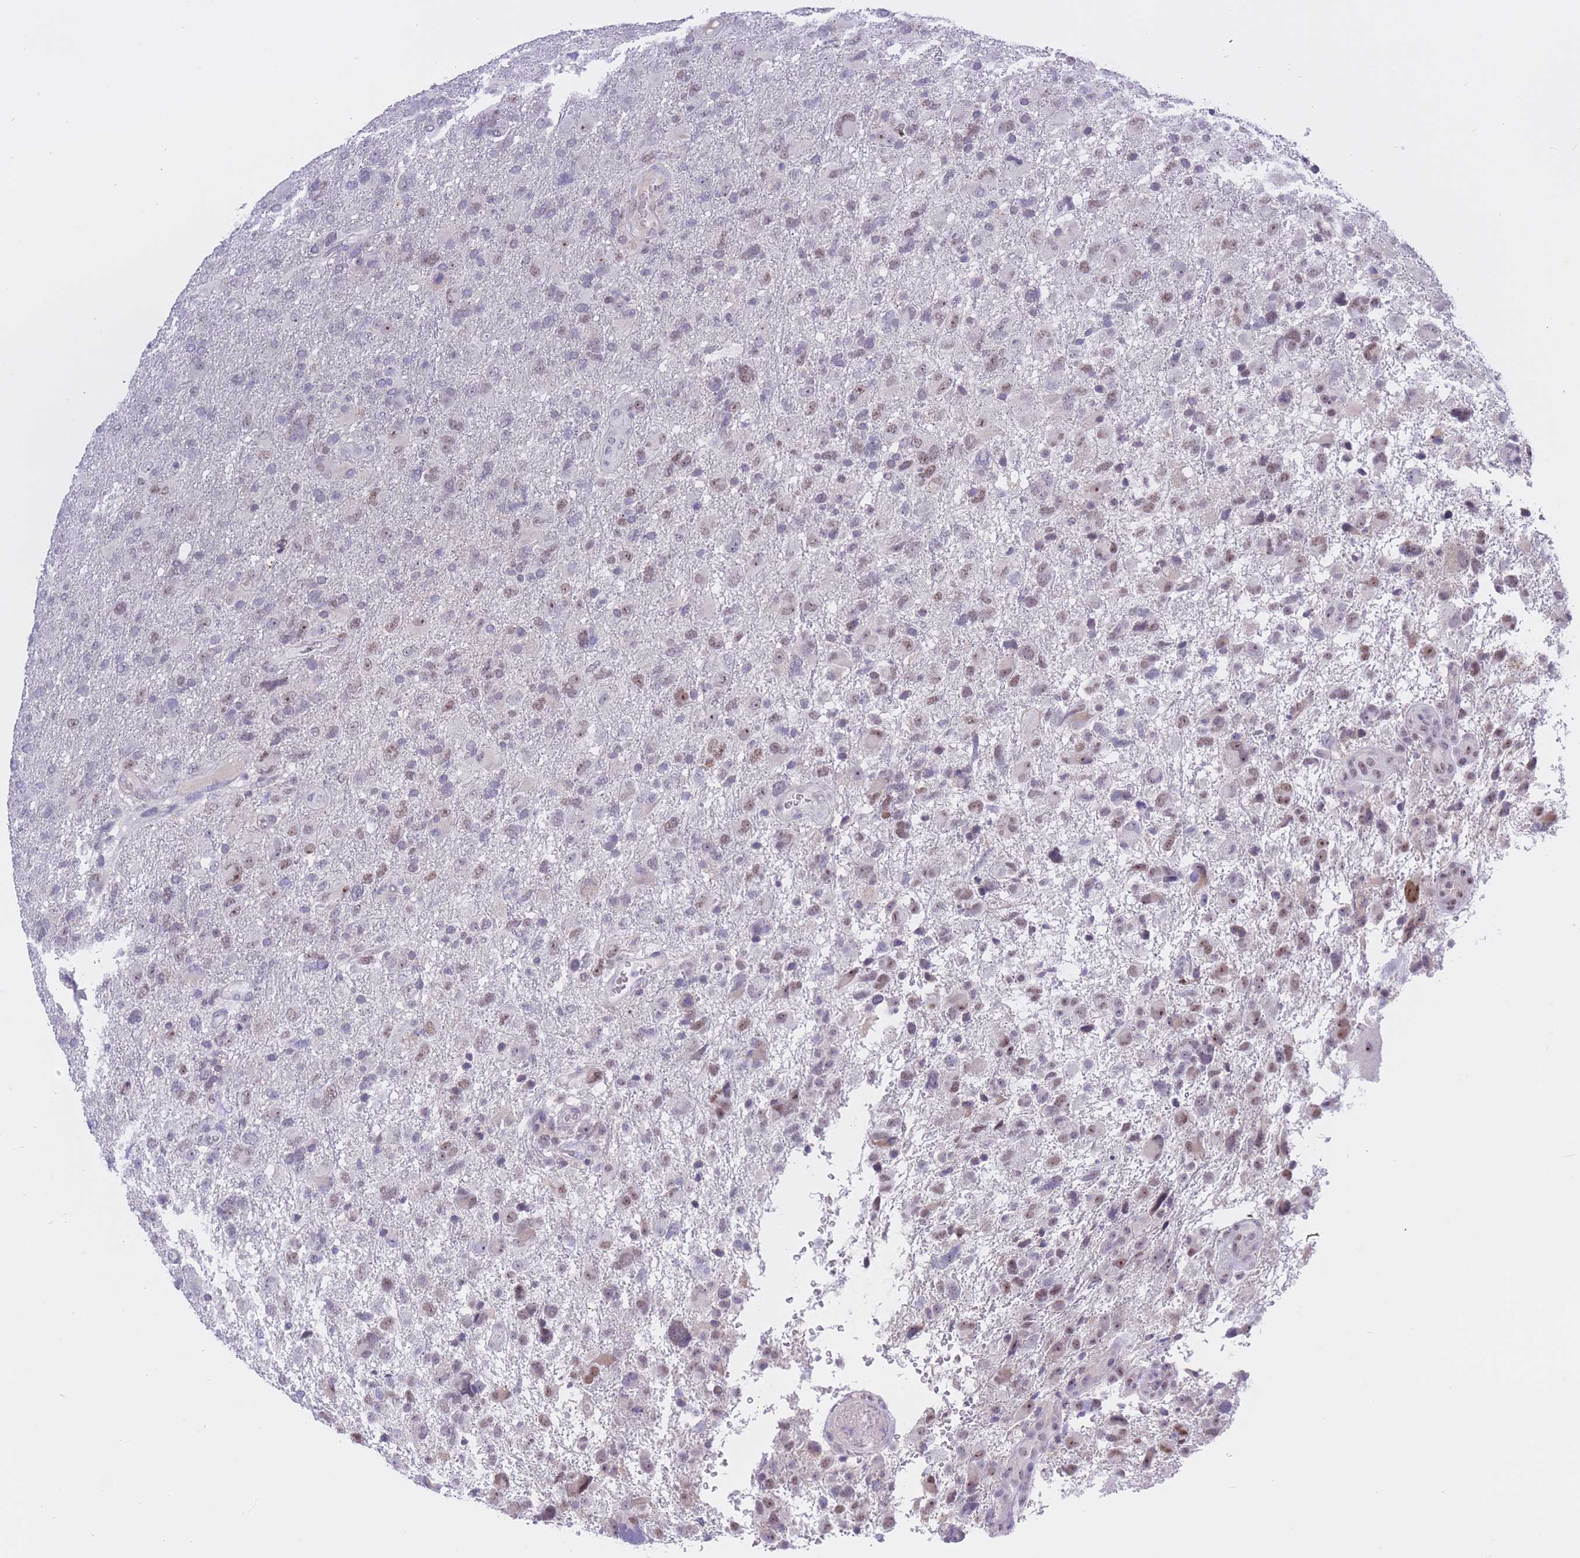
{"staining": {"intensity": "moderate", "quantity": "<25%", "location": "nuclear"}, "tissue": "glioma", "cell_type": "Tumor cells", "image_type": "cancer", "snomed": [{"axis": "morphology", "description": "Glioma, malignant, High grade"}, {"axis": "topography", "description": "Brain"}], "caption": "Immunohistochemical staining of malignant glioma (high-grade) exhibits low levels of moderate nuclear protein expression in approximately <25% of tumor cells.", "gene": "BOP1", "patient": {"sex": "male", "age": 61}}